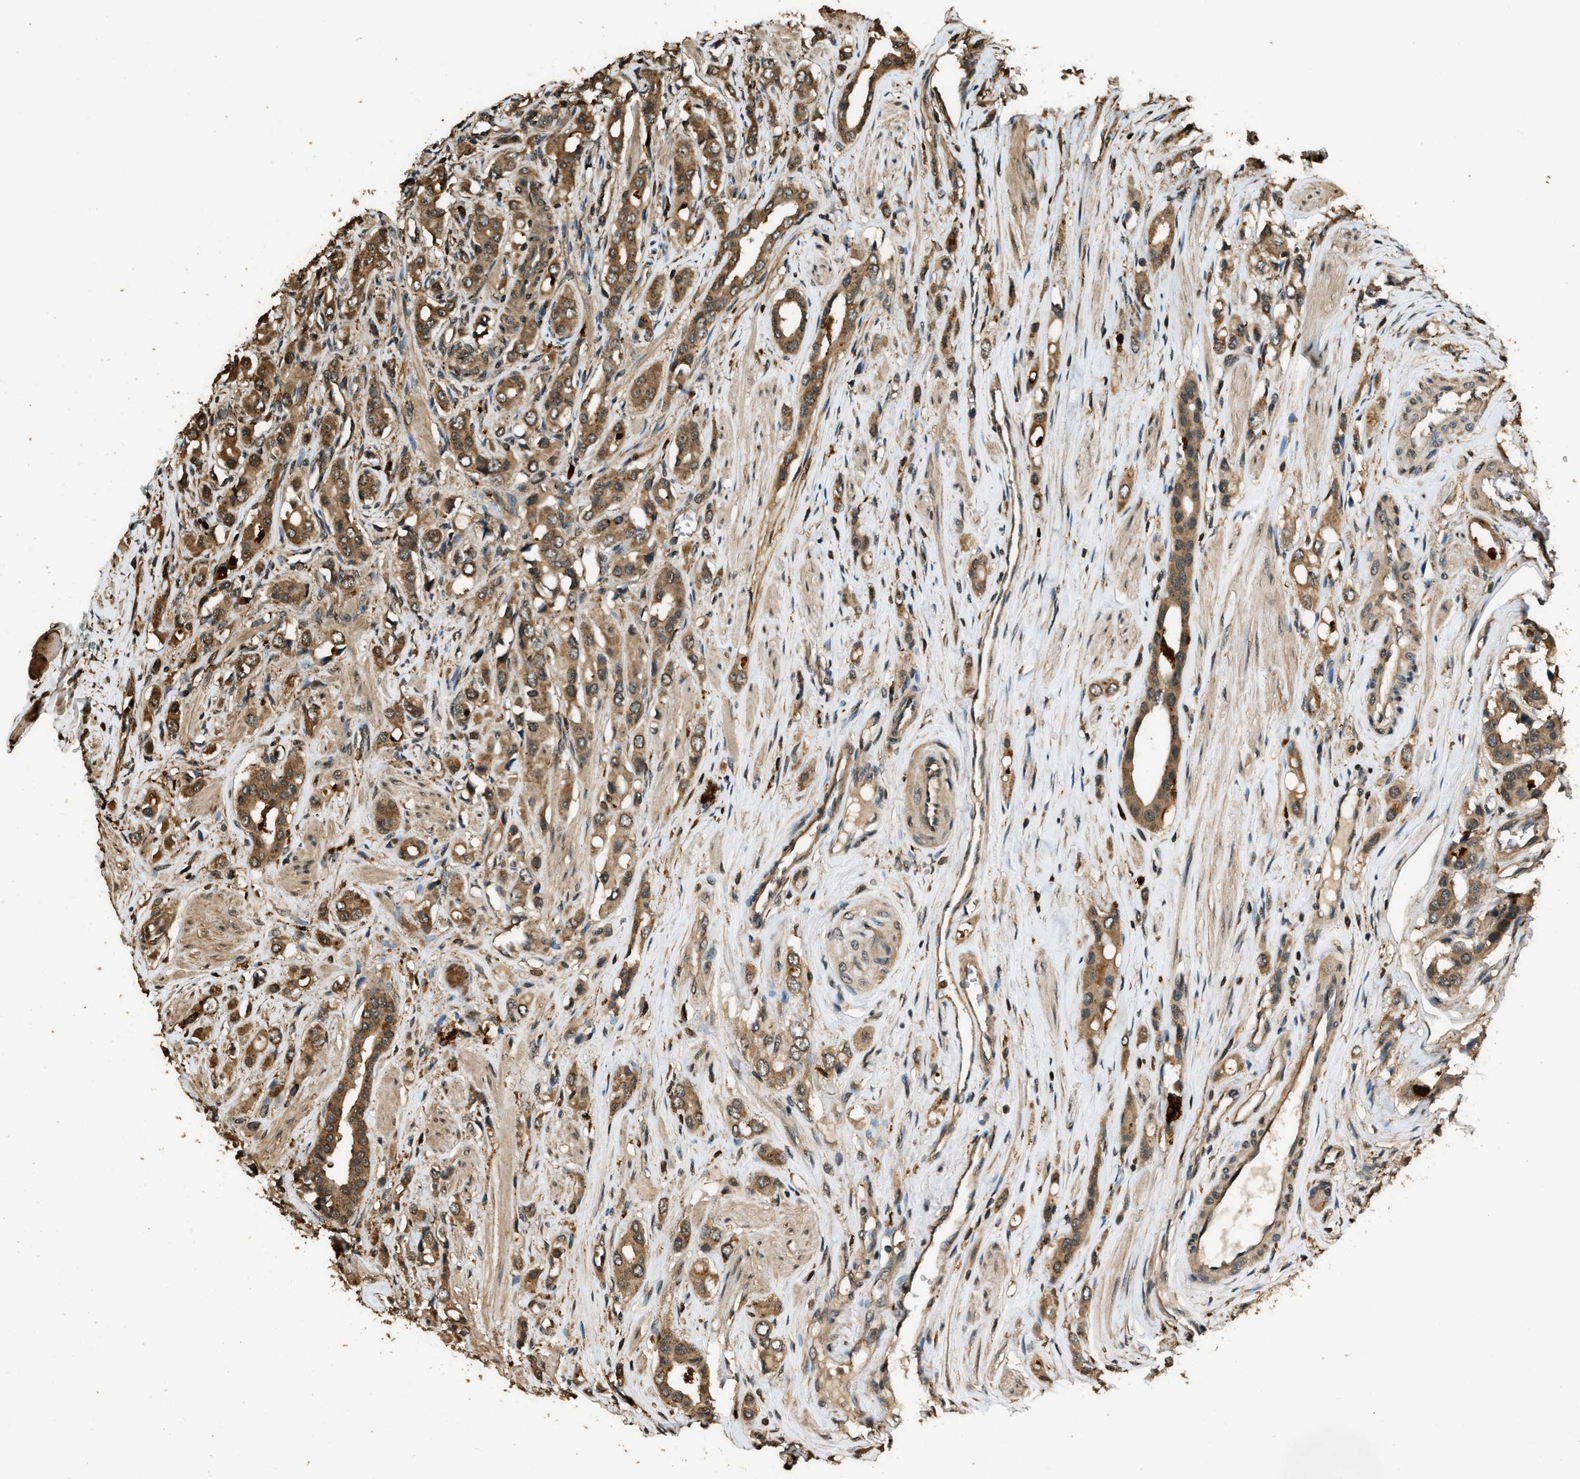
{"staining": {"intensity": "moderate", "quantity": ">75%", "location": "cytoplasmic/membranous"}, "tissue": "prostate cancer", "cell_type": "Tumor cells", "image_type": "cancer", "snomed": [{"axis": "morphology", "description": "Adenocarcinoma, High grade"}, {"axis": "topography", "description": "Prostate"}], "caption": "Human prostate cancer stained for a protein (brown) reveals moderate cytoplasmic/membranous positive staining in approximately >75% of tumor cells.", "gene": "RAP2A", "patient": {"sex": "male", "age": 52}}